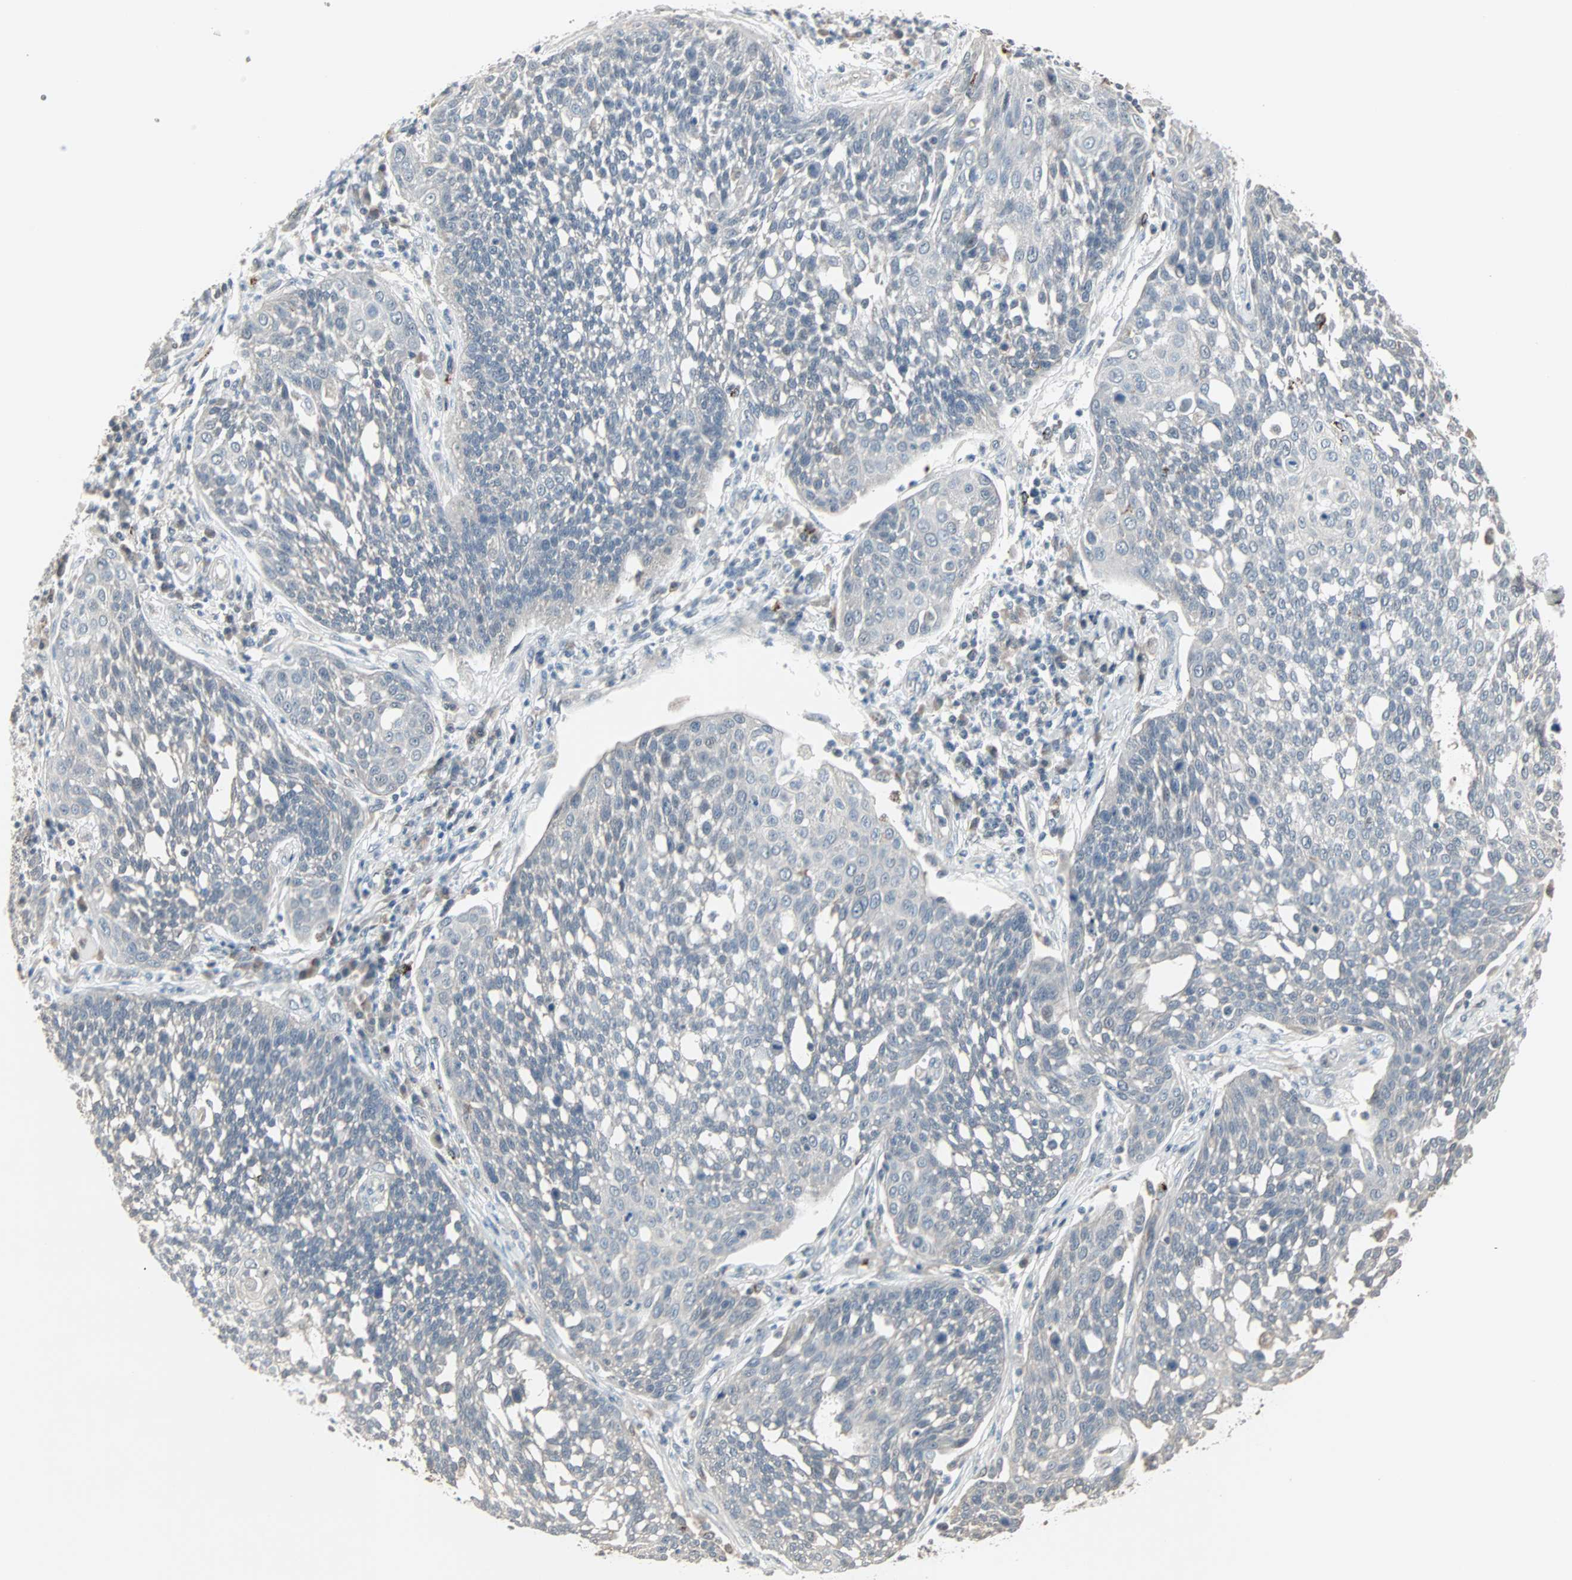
{"staining": {"intensity": "weak", "quantity": "25%-75%", "location": "cytoplasmic/membranous"}, "tissue": "cervical cancer", "cell_type": "Tumor cells", "image_type": "cancer", "snomed": [{"axis": "morphology", "description": "Squamous cell carcinoma, NOS"}, {"axis": "topography", "description": "Cervix"}], "caption": "Protein staining reveals weak cytoplasmic/membranous expression in about 25%-75% of tumor cells in cervical cancer.", "gene": "KDM4A", "patient": {"sex": "female", "age": 34}}